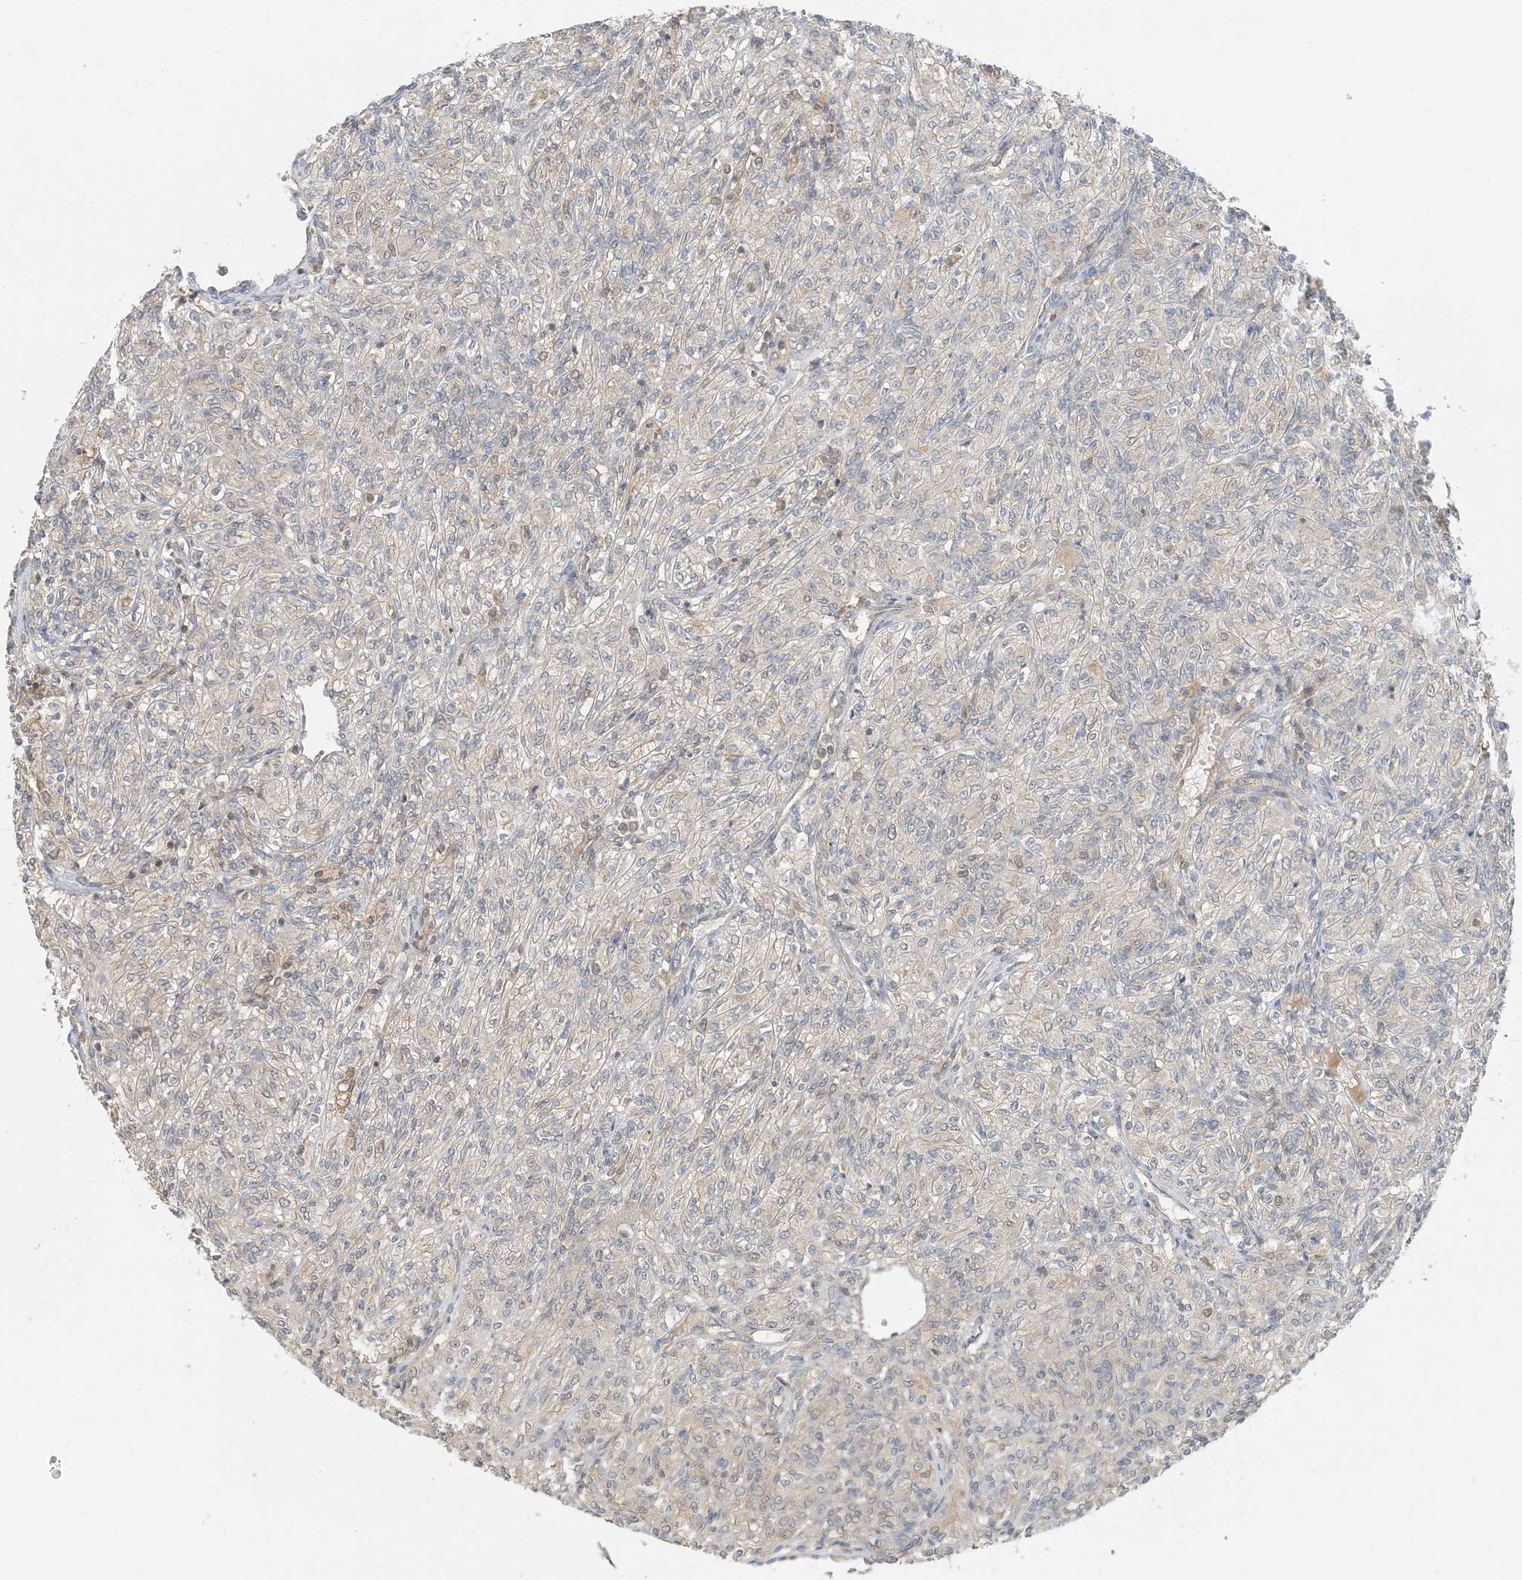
{"staining": {"intensity": "negative", "quantity": "none", "location": "none"}, "tissue": "renal cancer", "cell_type": "Tumor cells", "image_type": "cancer", "snomed": [{"axis": "morphology", "description": "Adenocarcinoma, NOS"}, {"axis": "topography", "description": "Kidney"}], "caption": "DAB immunohistochemical staining of human renal adenocarcinoma demonstrates no significant expression in tumor cells.", "gene": "WDR26", "patient": {"sex": "male", "age": 77}}